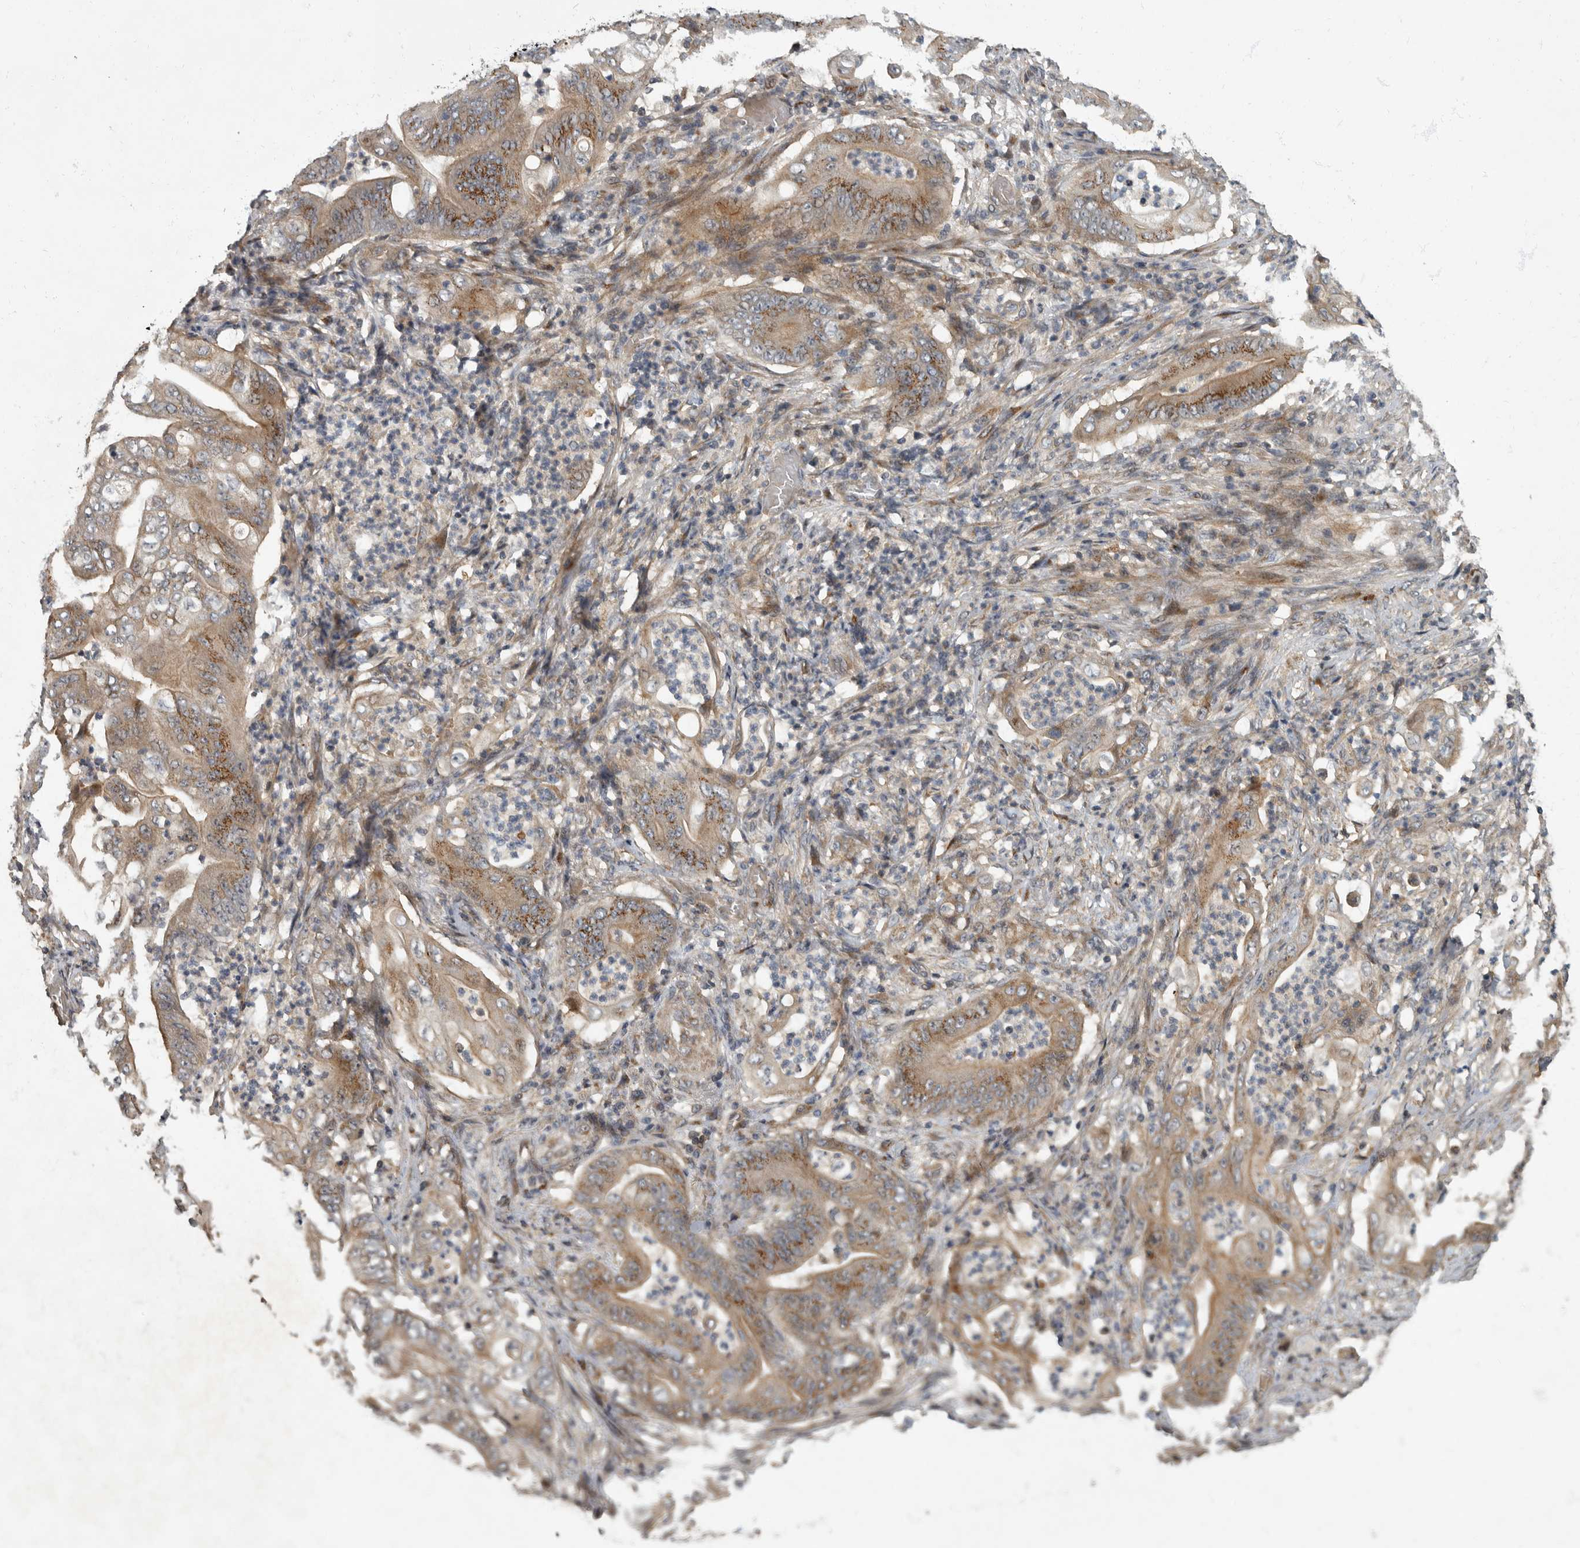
{"staining": {"intensity": "moderate", "quantity": ">75%", "location": "cytoplasmic/membranous"}, "tissue": "stomach cancer", "cell_type": "Tumor cells", "image_type": "cancer", "snomed": [{"axis": "morphology", "description": "Adenocarcinoma, NOS"}, {"axis": "topography", "description": "Stomach"}], "caption": "This is a histology image of immunohistochemistry (IHC) staining of adenocarcinoma (stomach), which shows moderate expression in the cytoplasmic/membranous of tumor cells.", "gene": "IQCK", "patient": {"sex": "female", "age": 73}}